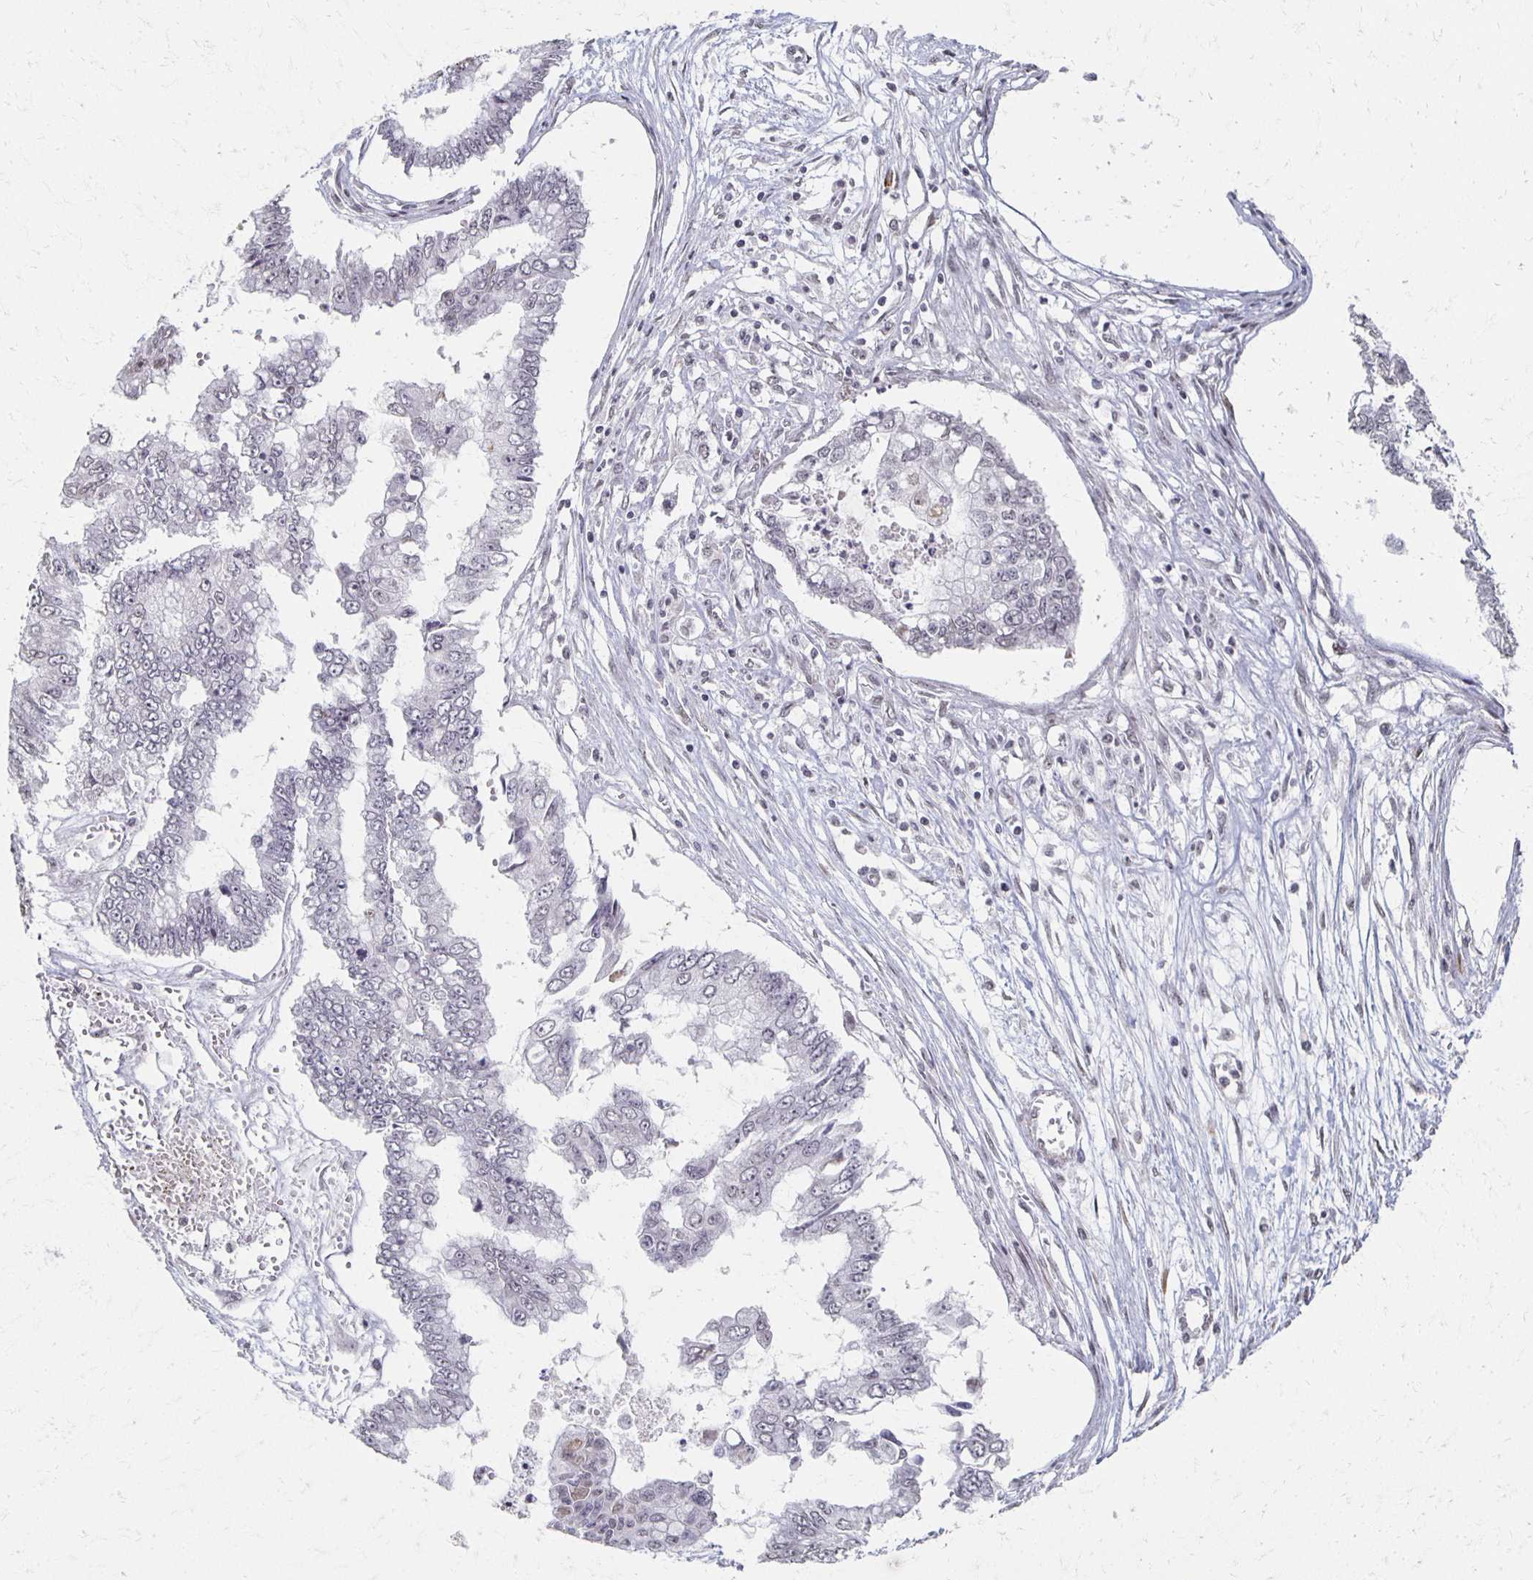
{"staining": {"intensity": "negative", "quantity": "none", "location": "none"}, "tissue": "ovarian cancer", "cell_type": "Tumor cells", "image_type": "cancer", "snomed": [{"axis": "morphology", "description": "Cystadenocarcinoma, mucinous, NOS"}, {"axis": "topography", "description": "Ovary"}], "caption": "IHC of human mucinous cystadenocarcinoma (ovarian) exhibits no staining in tumor cells.", "gene": "DAB1", "patient": {"sex": "female", "age": 72}}